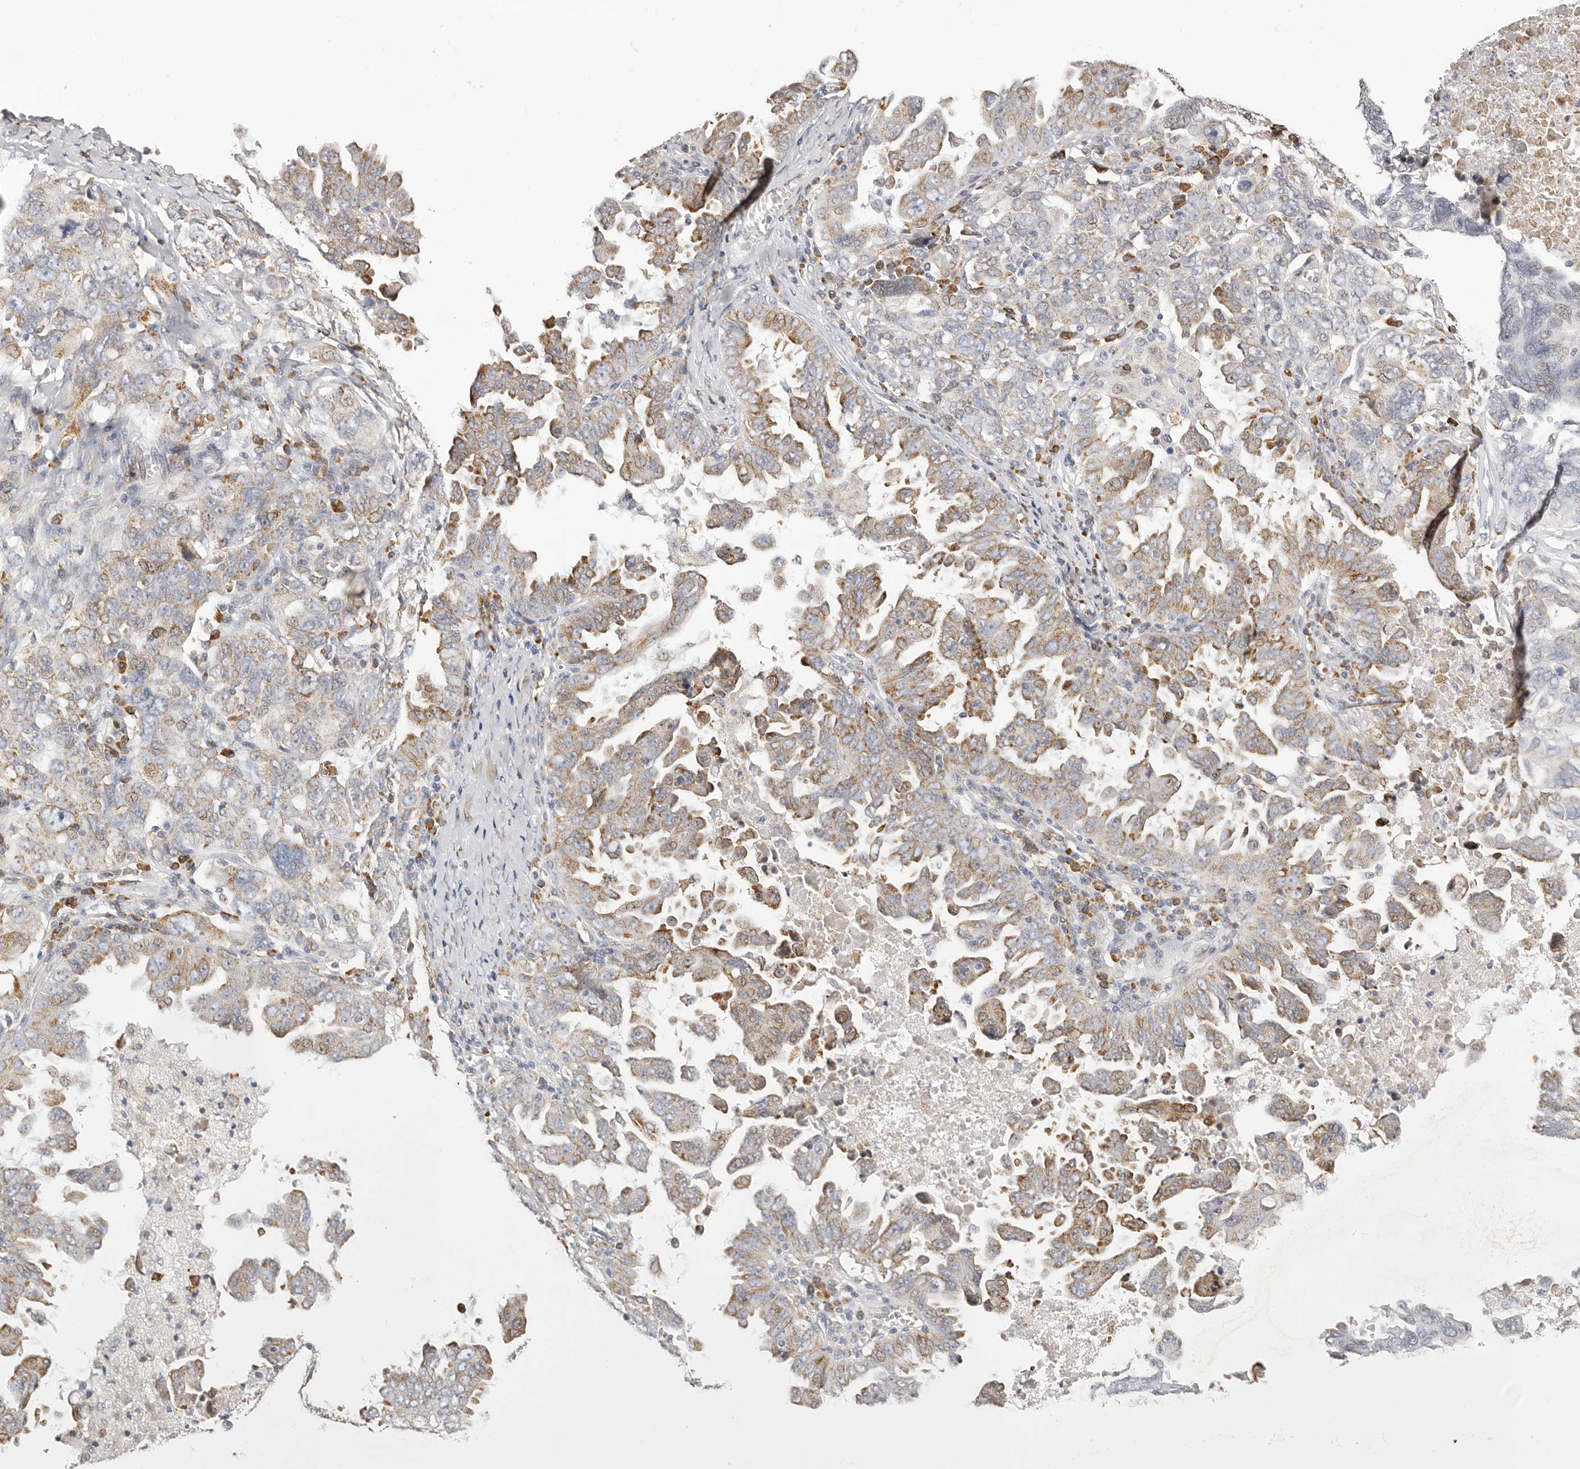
{"staining": {"intensity": "moderate", "quantity": "25%-75%", "location": "cytoplasmic/membranous"}, "tissue": "ovarian cancer", "cell_type": "Tumor cells", "image_type": "cancer", "snomed": [{"axis": "morphology", "description": "Carcinoma, endometroid"}, {"axis": "topography", "description": "Ovary"}], "caption": "IHC histopathology image of ovarian endometroid carcinoma stained for a protein (brown), which reveals medium levels of moderate cytoplasmic/membranous positivity in approximately 25%-75% of tumor cells.", "gene": "IL32", "patient": {"sex": "female", "age": 62}}